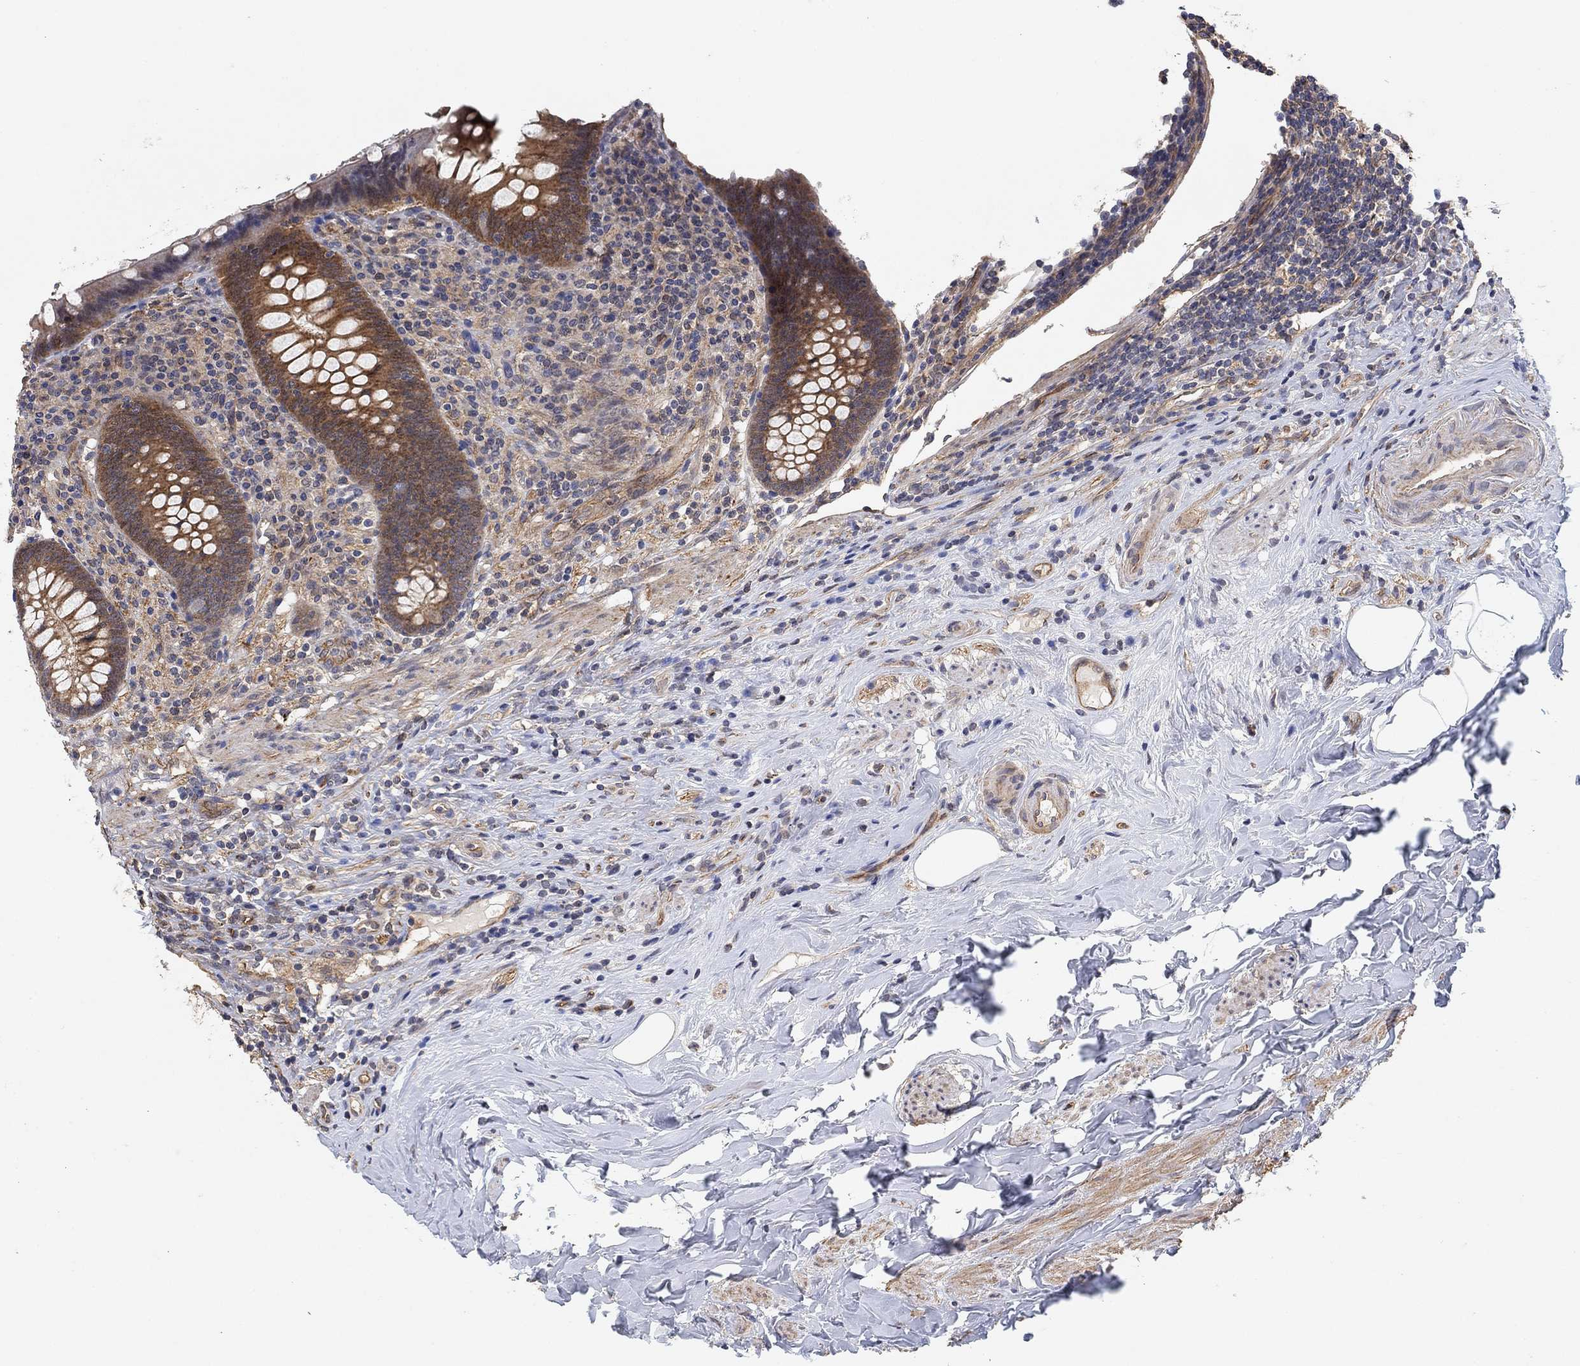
{"staining": {"intensity": "moderate", "quantity": "25%-75%", "location": "cytoplasmic/membranous"}, "tissue": "appendix", "cell_type": "Glandular cells", "image_type": "normal", "snomed": [{"axis": "morphology", "description": "Normal tissue, NOS"}, {"axis": "topography", "description": "Appendix"}], "caption": "Protein staining reveals moderate cytoplasmic/membranous expression in approximately 25%-75% of glandular cells in normal appendix.", "gene": "MCUR1", "patient": {"sex": "male", "age": 47}}